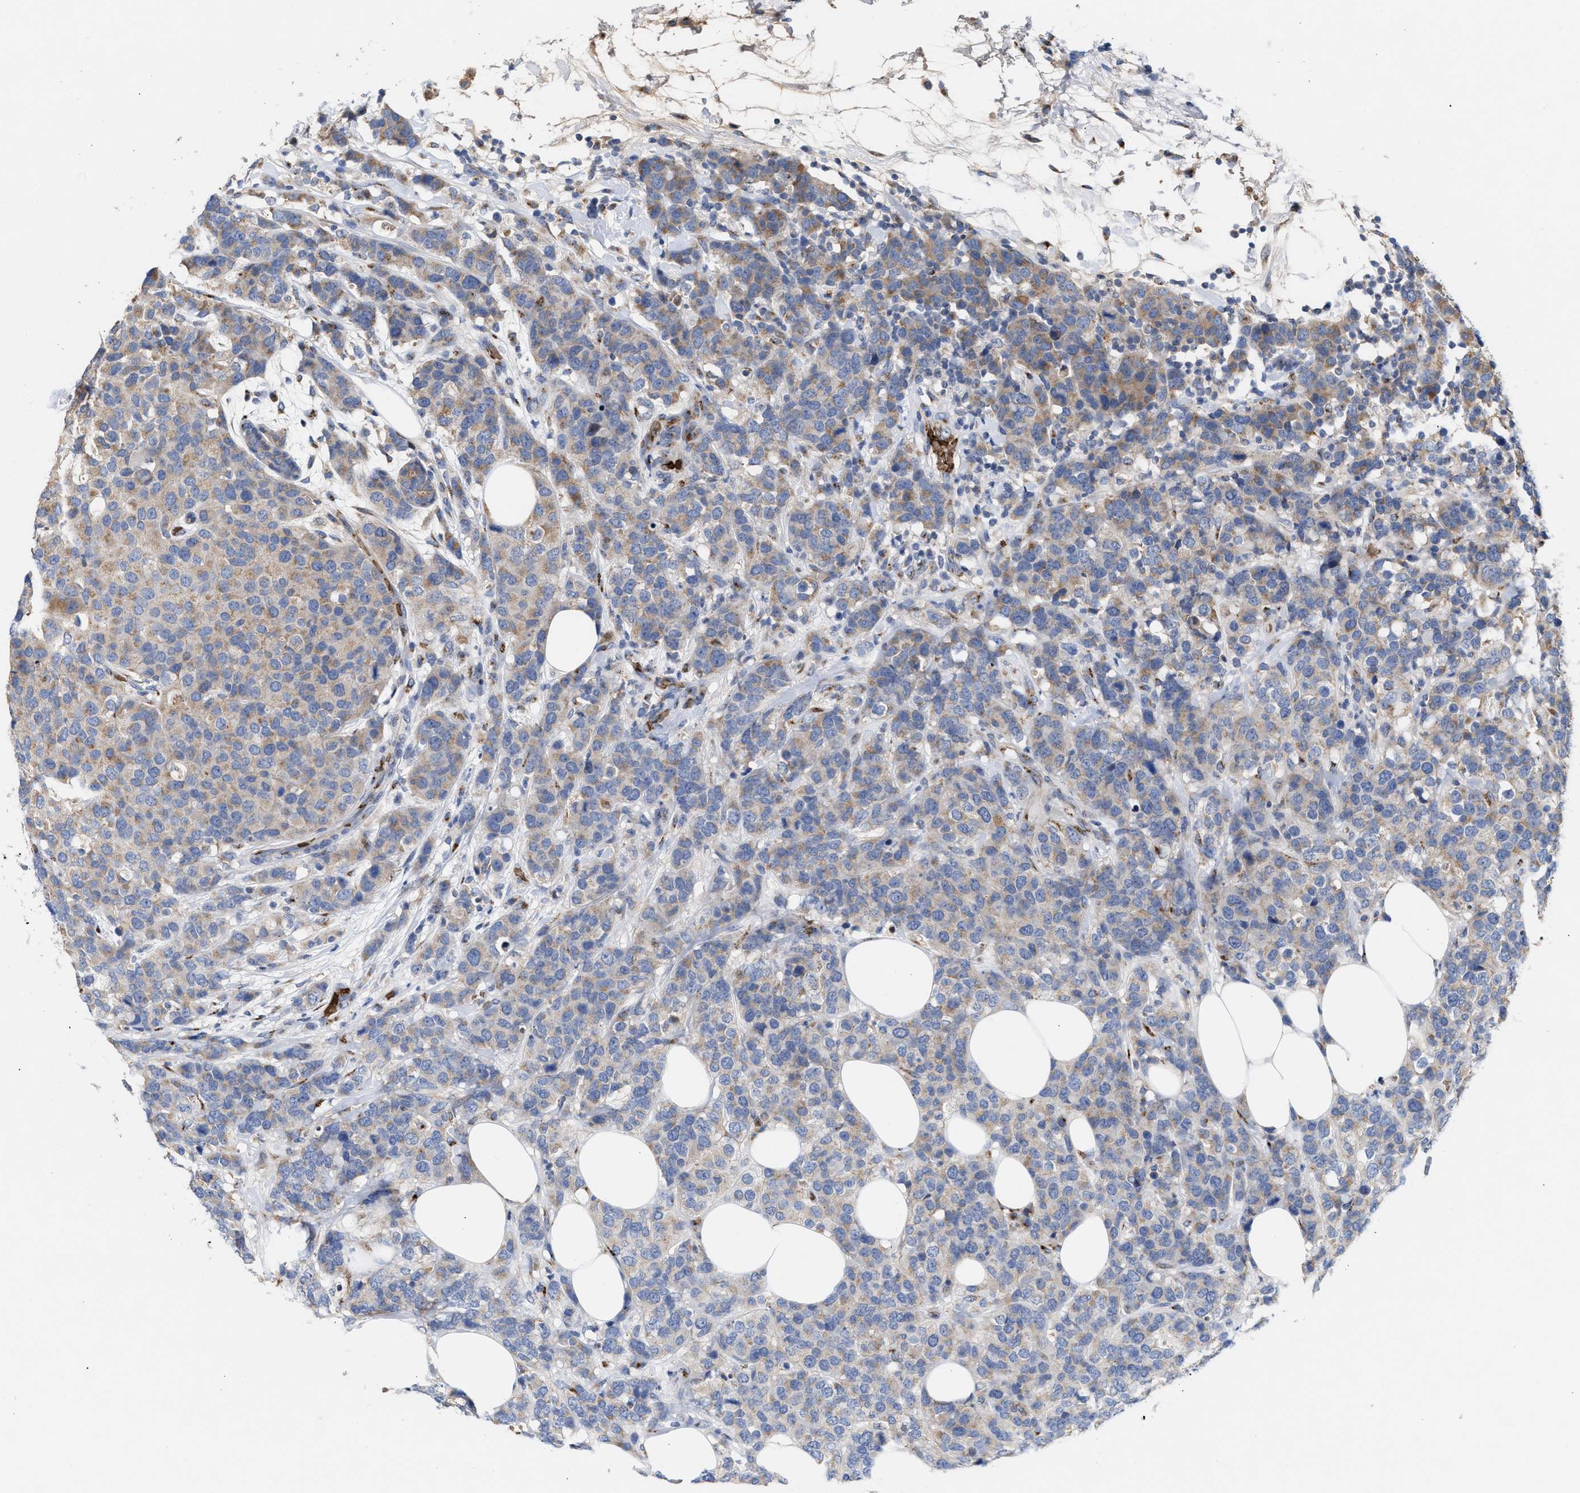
{"staining": {"intensity": "weak", "quantity": "25%-75%", "location": "cytoplasmic/membranous"}, "tissue": "breast cancer", "cell_type": "Tumor cells", "image_type": "cancer", "snomed": [{"axis": "morphology", "description": "Lobular carcinoma"}, {"axis": "topography", "description": "Breast"}], "caption": "Brown immunohistochemical staining in breast lobular carcinoma shows weak cytoplasmic/membranous positivity in approximately 25%-75% of tumor cells.", "gene": "CCL2", "patient": {"sex": "female", "age": 59}}